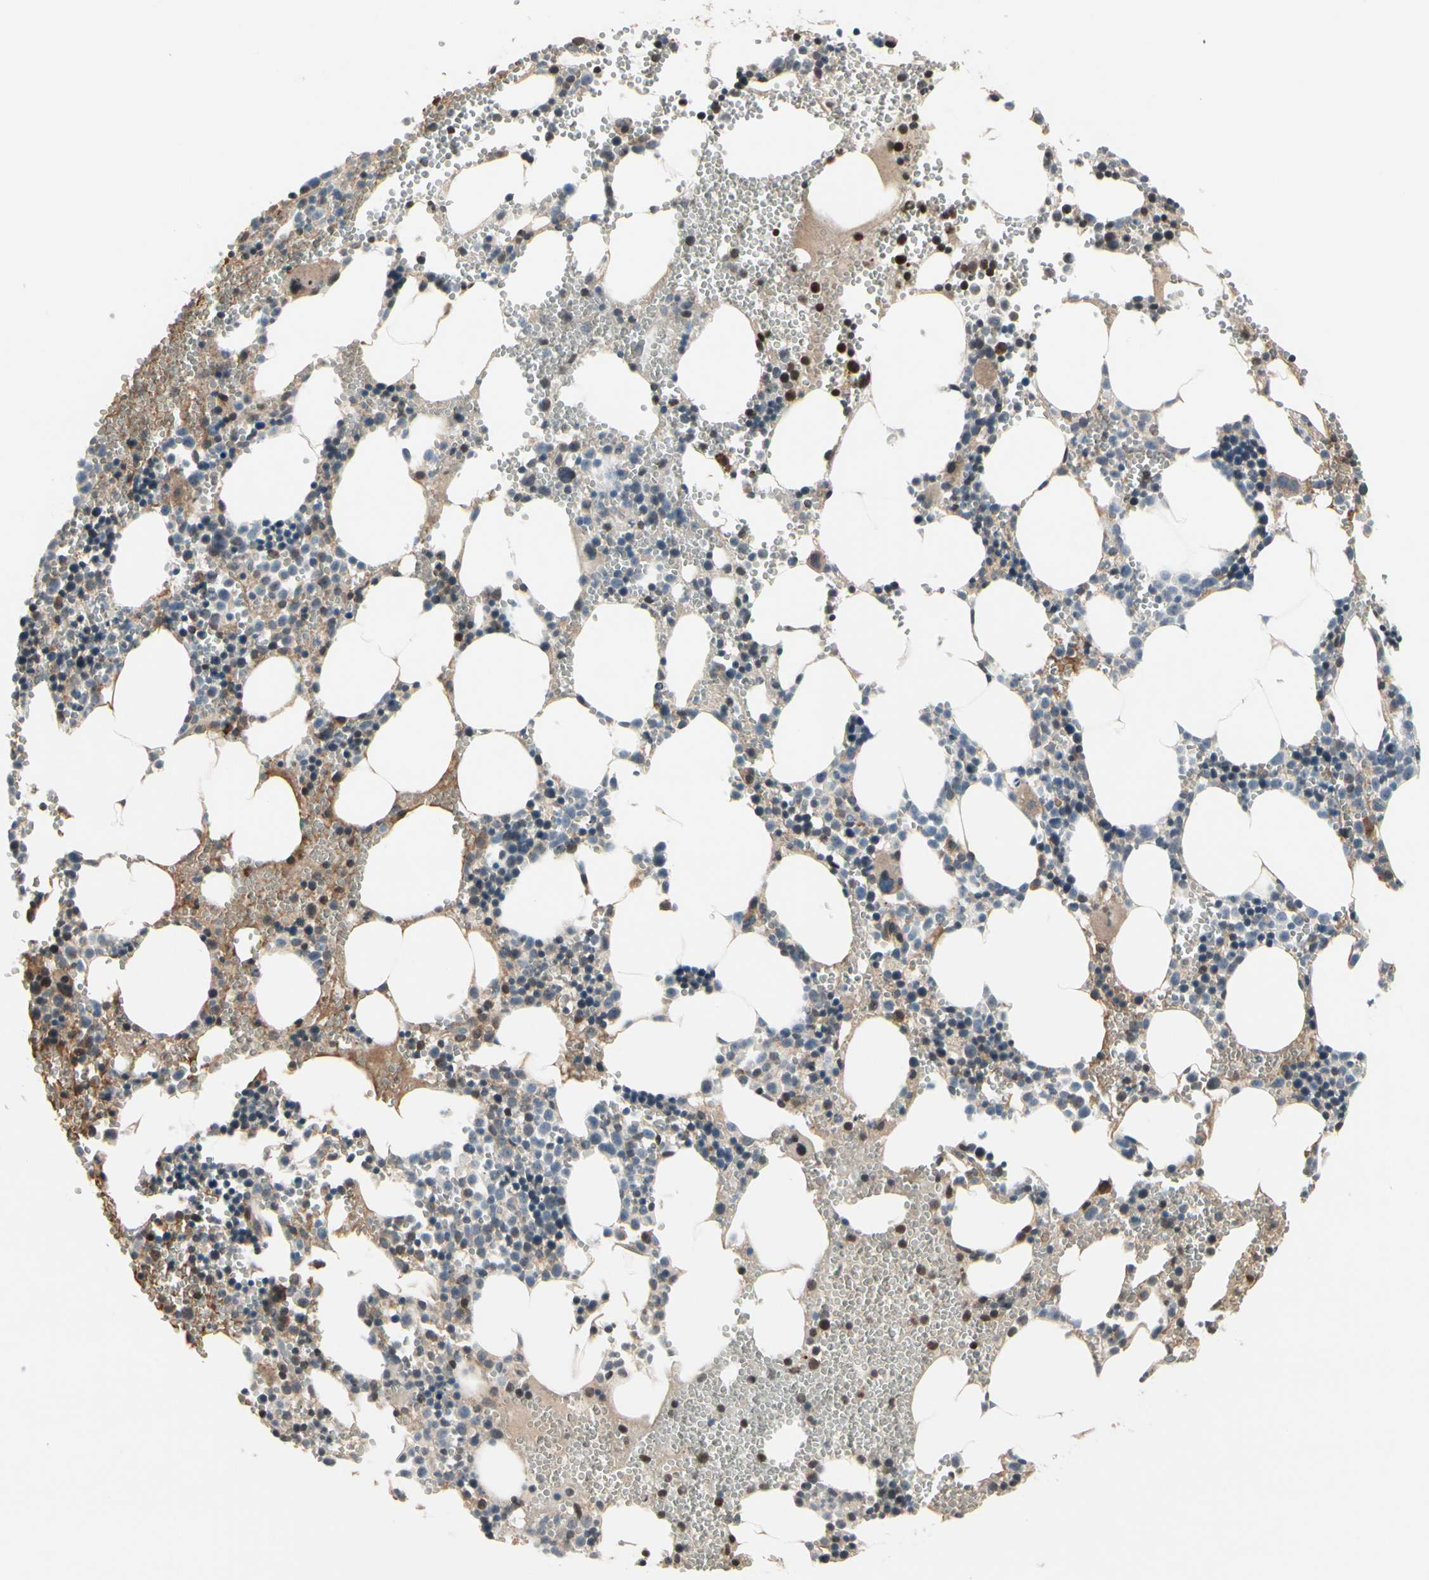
{"staining": {"intensity": "strong", "quantity": "<25%", "location": "cytoplasmic/membranous,nuclear"}, "tissue": "bone marrow", "cell_type": "Hematopoietic cells", "image_type": "normal", "snomed": [{"axis": "morphology", "description": "Normal tissue, NOS"}, {"axis": "morphology", "description": "Inflammation, NOS"}, {"axis": "topography", "description": "Bone marrow"}], "caption": "Immunohistochemistry micrograph of unremarkable bone marrow: bone marrow stained using IHC exhibits medium levels of strong protein expression localized specifically in the cytoplasmic/membranous,nuclear of hematopoietic cells, appearing as a cytoplasmic/membranous,nuclear brown color.", "gene": "SNX29", "patient": {"sex": "male", "age": 42}}